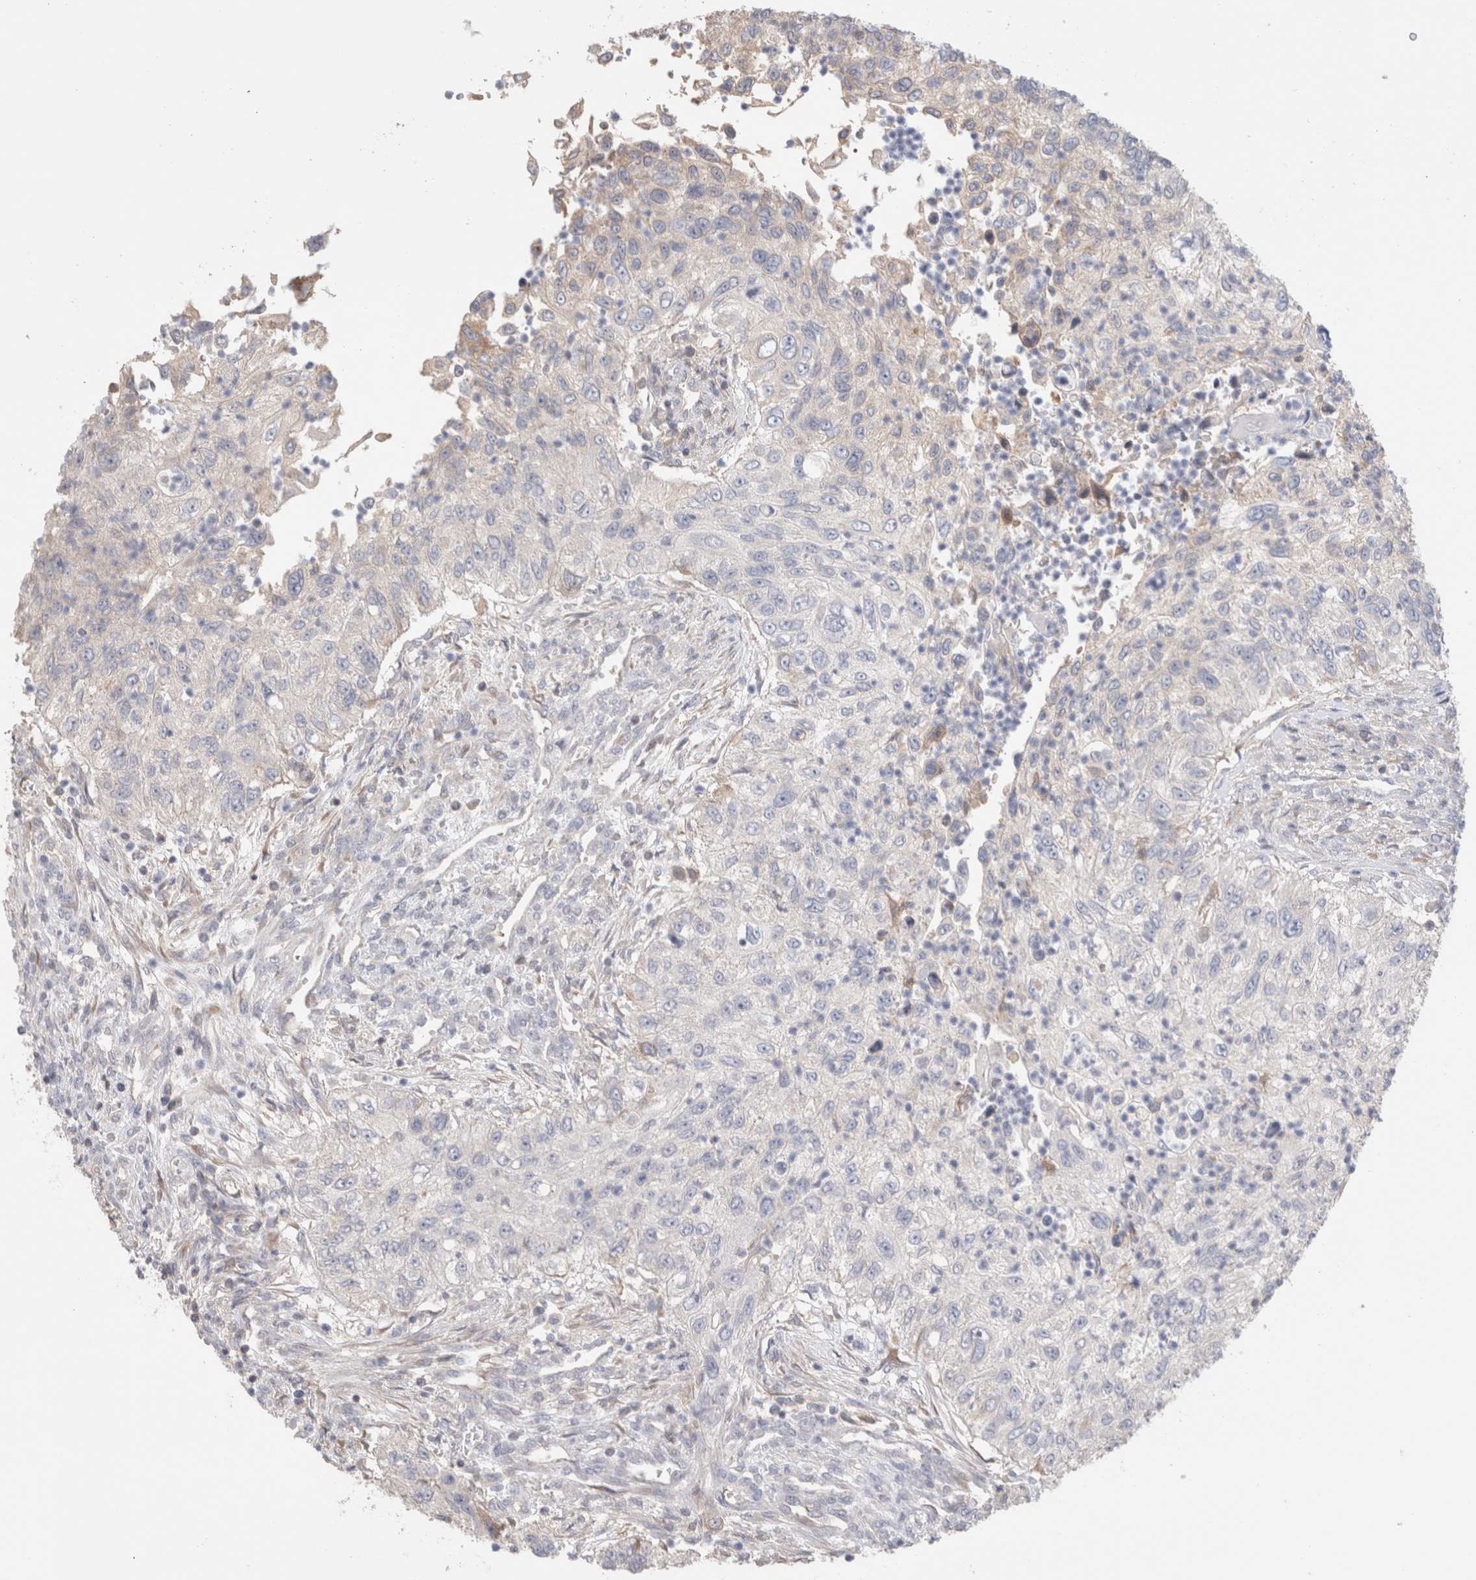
{"staining": {"intensity": "negative", "quantity": "none", "location": "none"}, "tissue": "urothelial cancer", "cell_type": "Tumor cells", "image_type": "cancer", "snomed": [{"axis": "morphology", "description": "Urothelial carcinoma, High grade"}, {"axis": "topography", "description": "Urinary bladder"}], "caption": "High power microscopy image of an immunohistochemistry (IHC) photomicrograph of high-grade urothelial carcinoma, revealing no significant expression in tumor cells.", "gene": "CAPN2", "patient": {"sex": "female", "age": 60}}